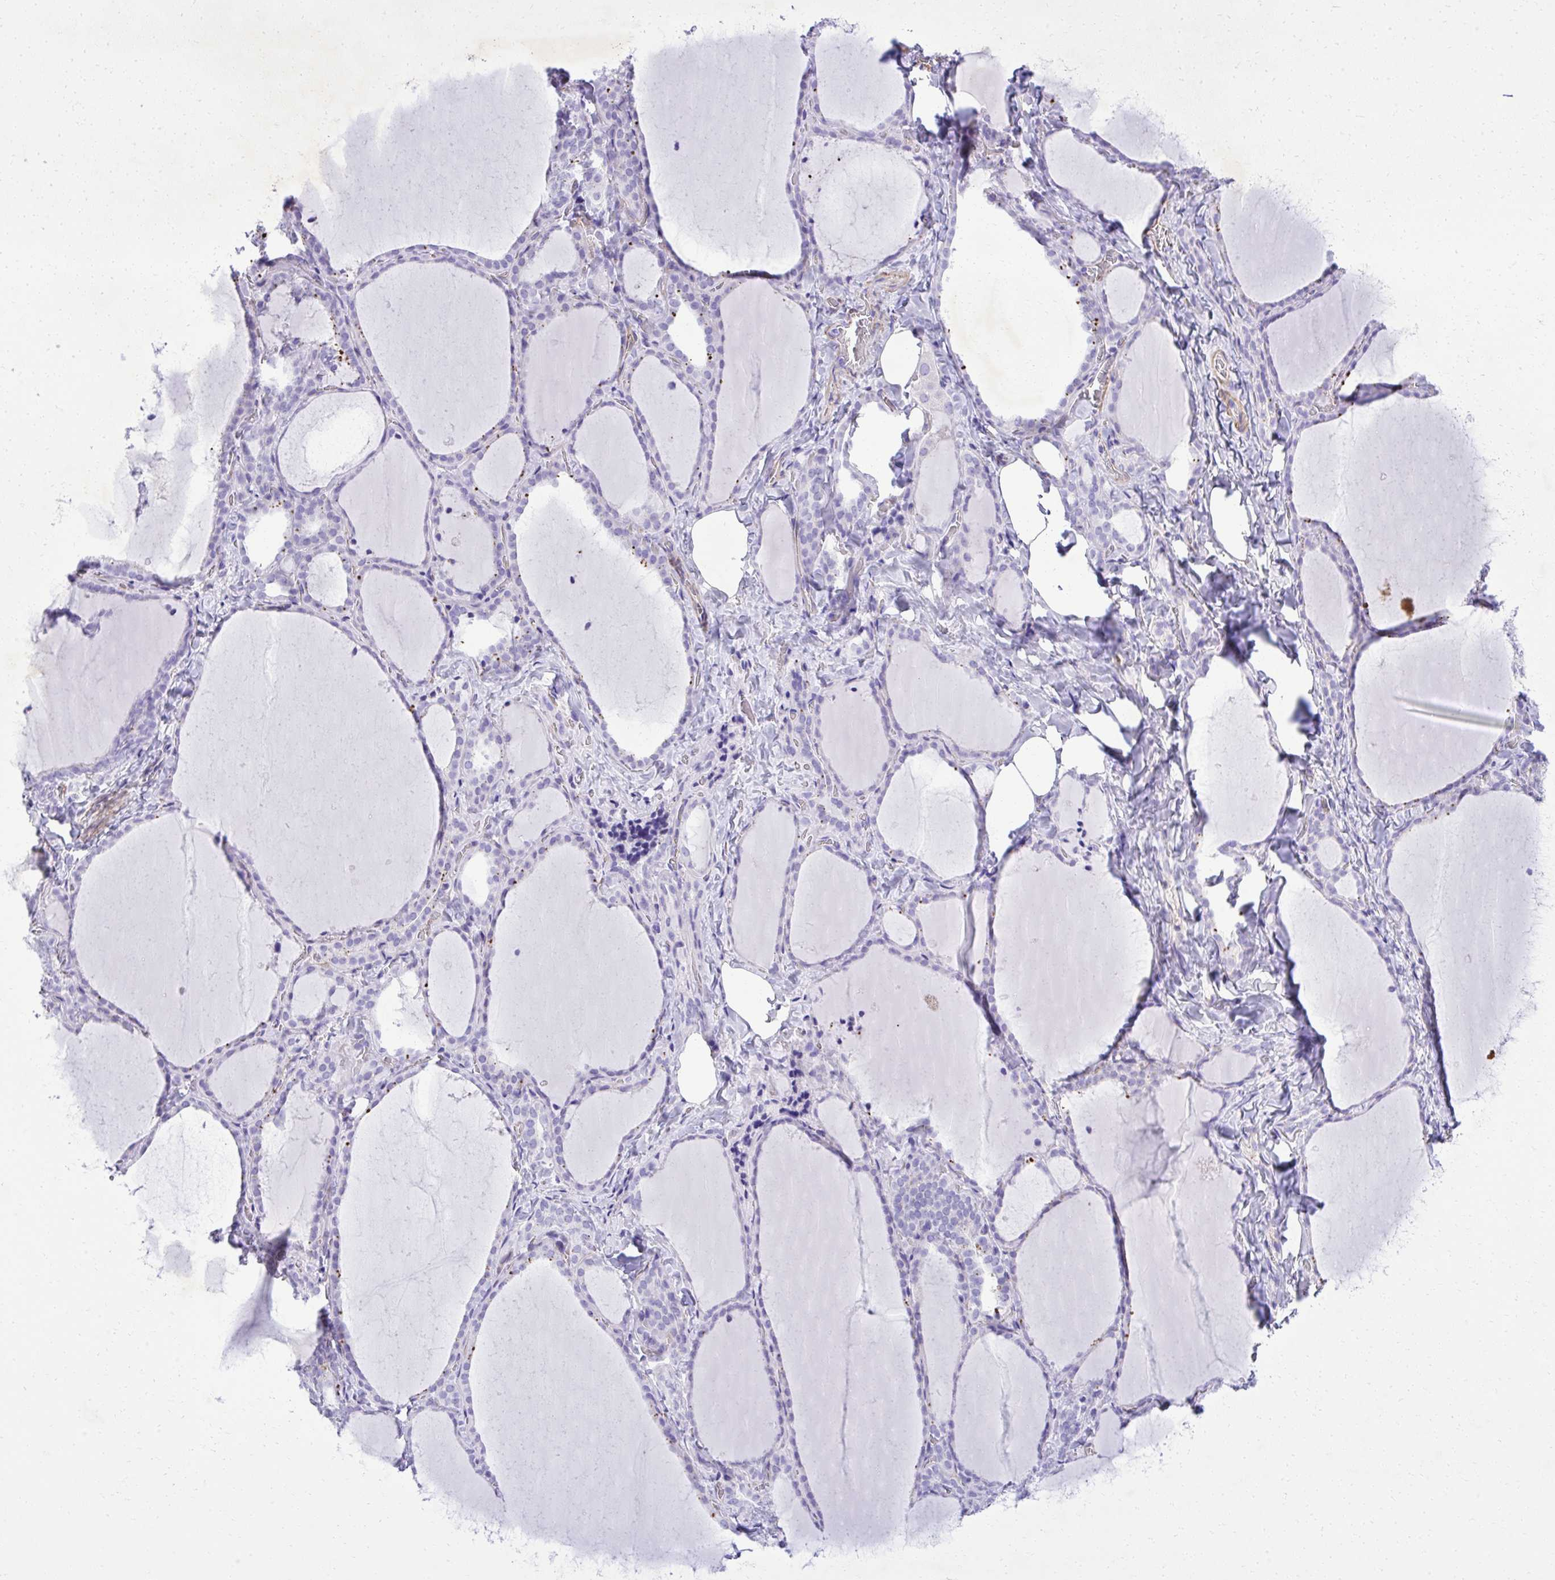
{"staining": {"intensity": "negative", "quantity": "none", "location": "none"}, "tissue": "thyroid gland", "cell_type": "Glandular cells", "image_type": "normal", "snomed": [{"axis": "morphology", "description": "Normal tissue, NOS"}, {"axis": "topography", "description": "Thyroid gland"}], "caption": "An IHC photomicrograph of normal thyroid gland is shown. There is no staining in glandular cells of thyroid gland. The staining is performed using DAB brown chromogen with nuclei counter-stained in using hematoxylin.", "gene": "PITPNM3", "patient": {"sex": "female", "age": 22}}